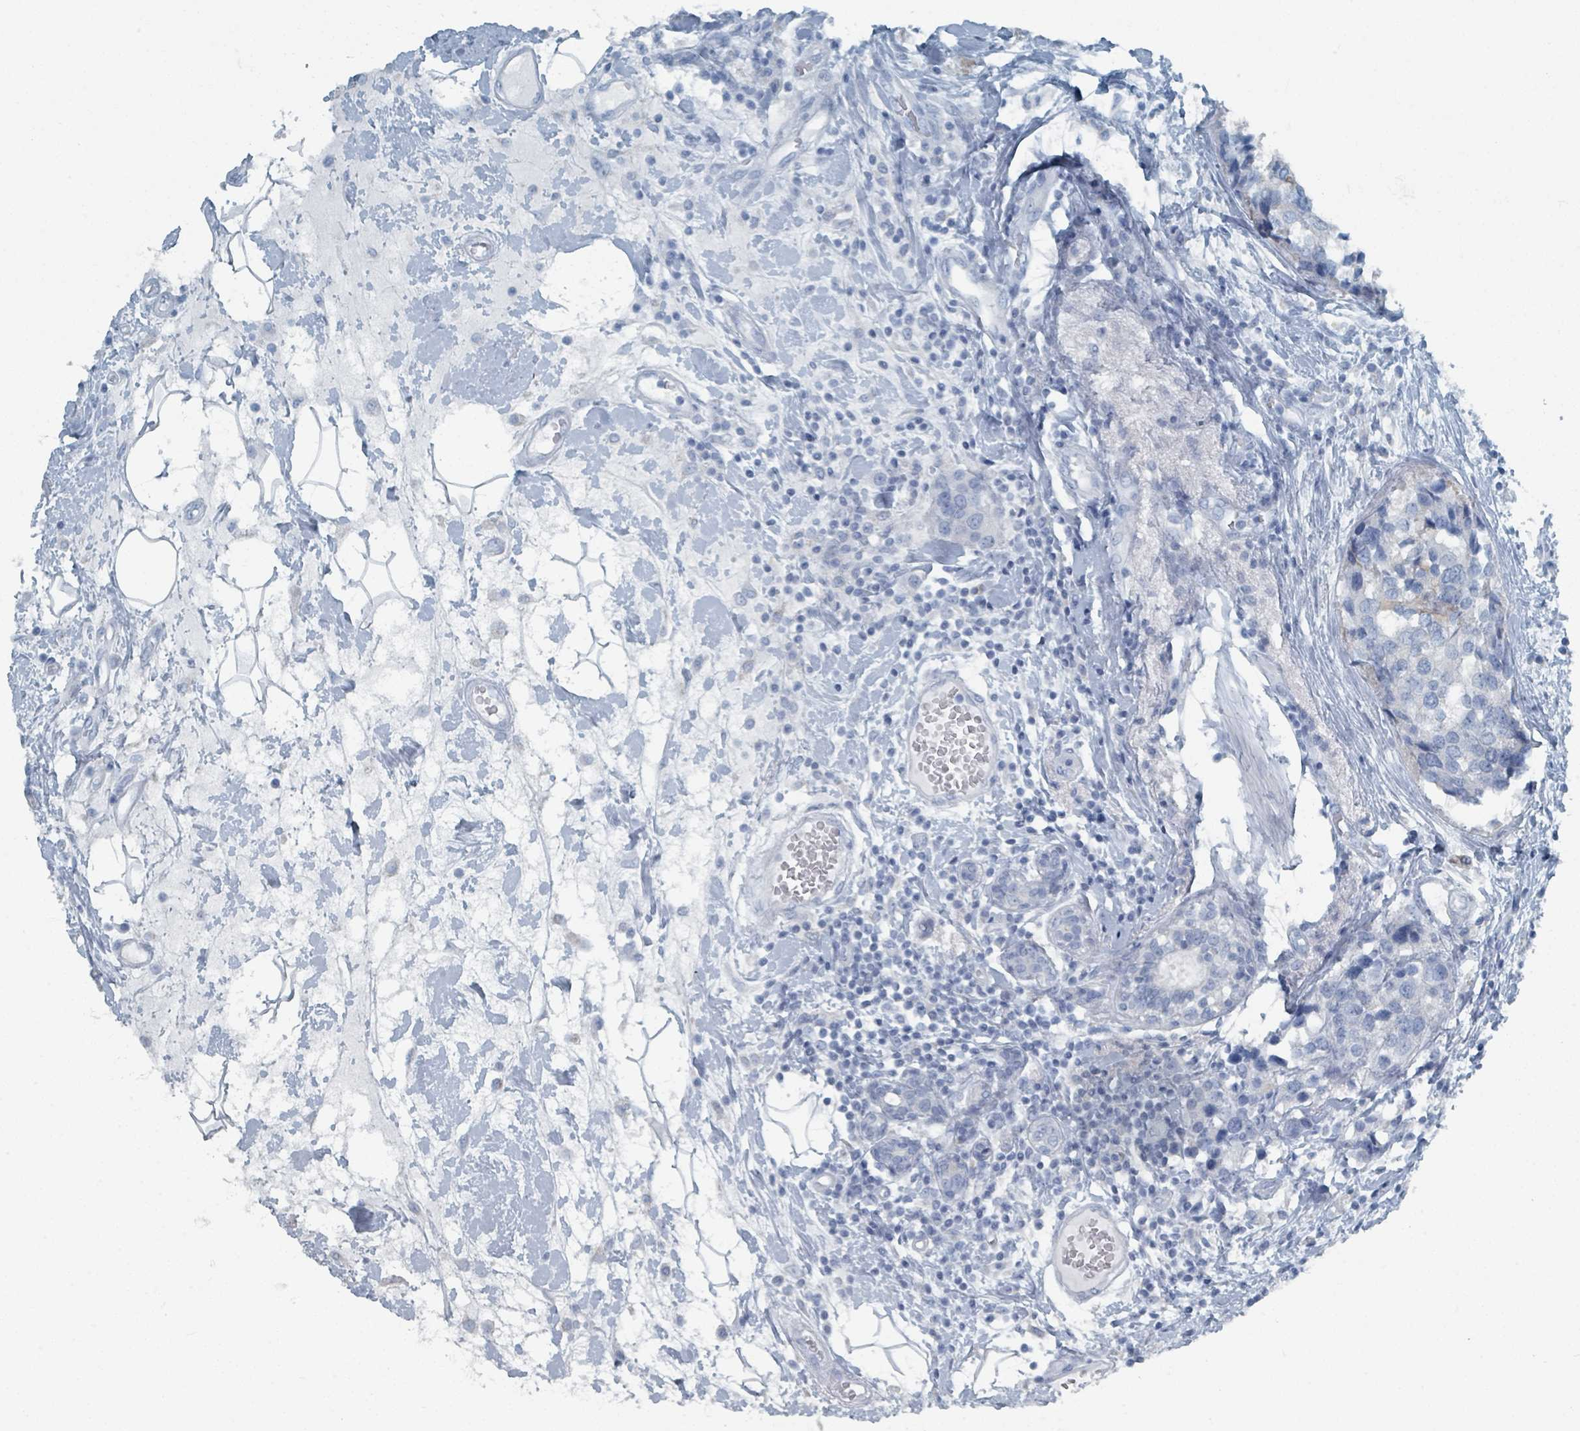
{"staining": {"intensity": "negative", "quantity": "none", "location": "none"}, "tissue": "breast cancer", "cell_type": "Tumor cells", "image_type": "cancer", "snomed": [{"axis": "morphology", "description": "Lobular carcinoma"}, {"axis": "topography", "description": "Breast"}], "caption": "Immunohistochemistry (IHC) micrograph of human lobular carcinoma (breast) stained for a protein (brown), which displays no positivity in tumor cells.", "gene": "GAMT", "patient": {"sex": "female", "age": 59}}